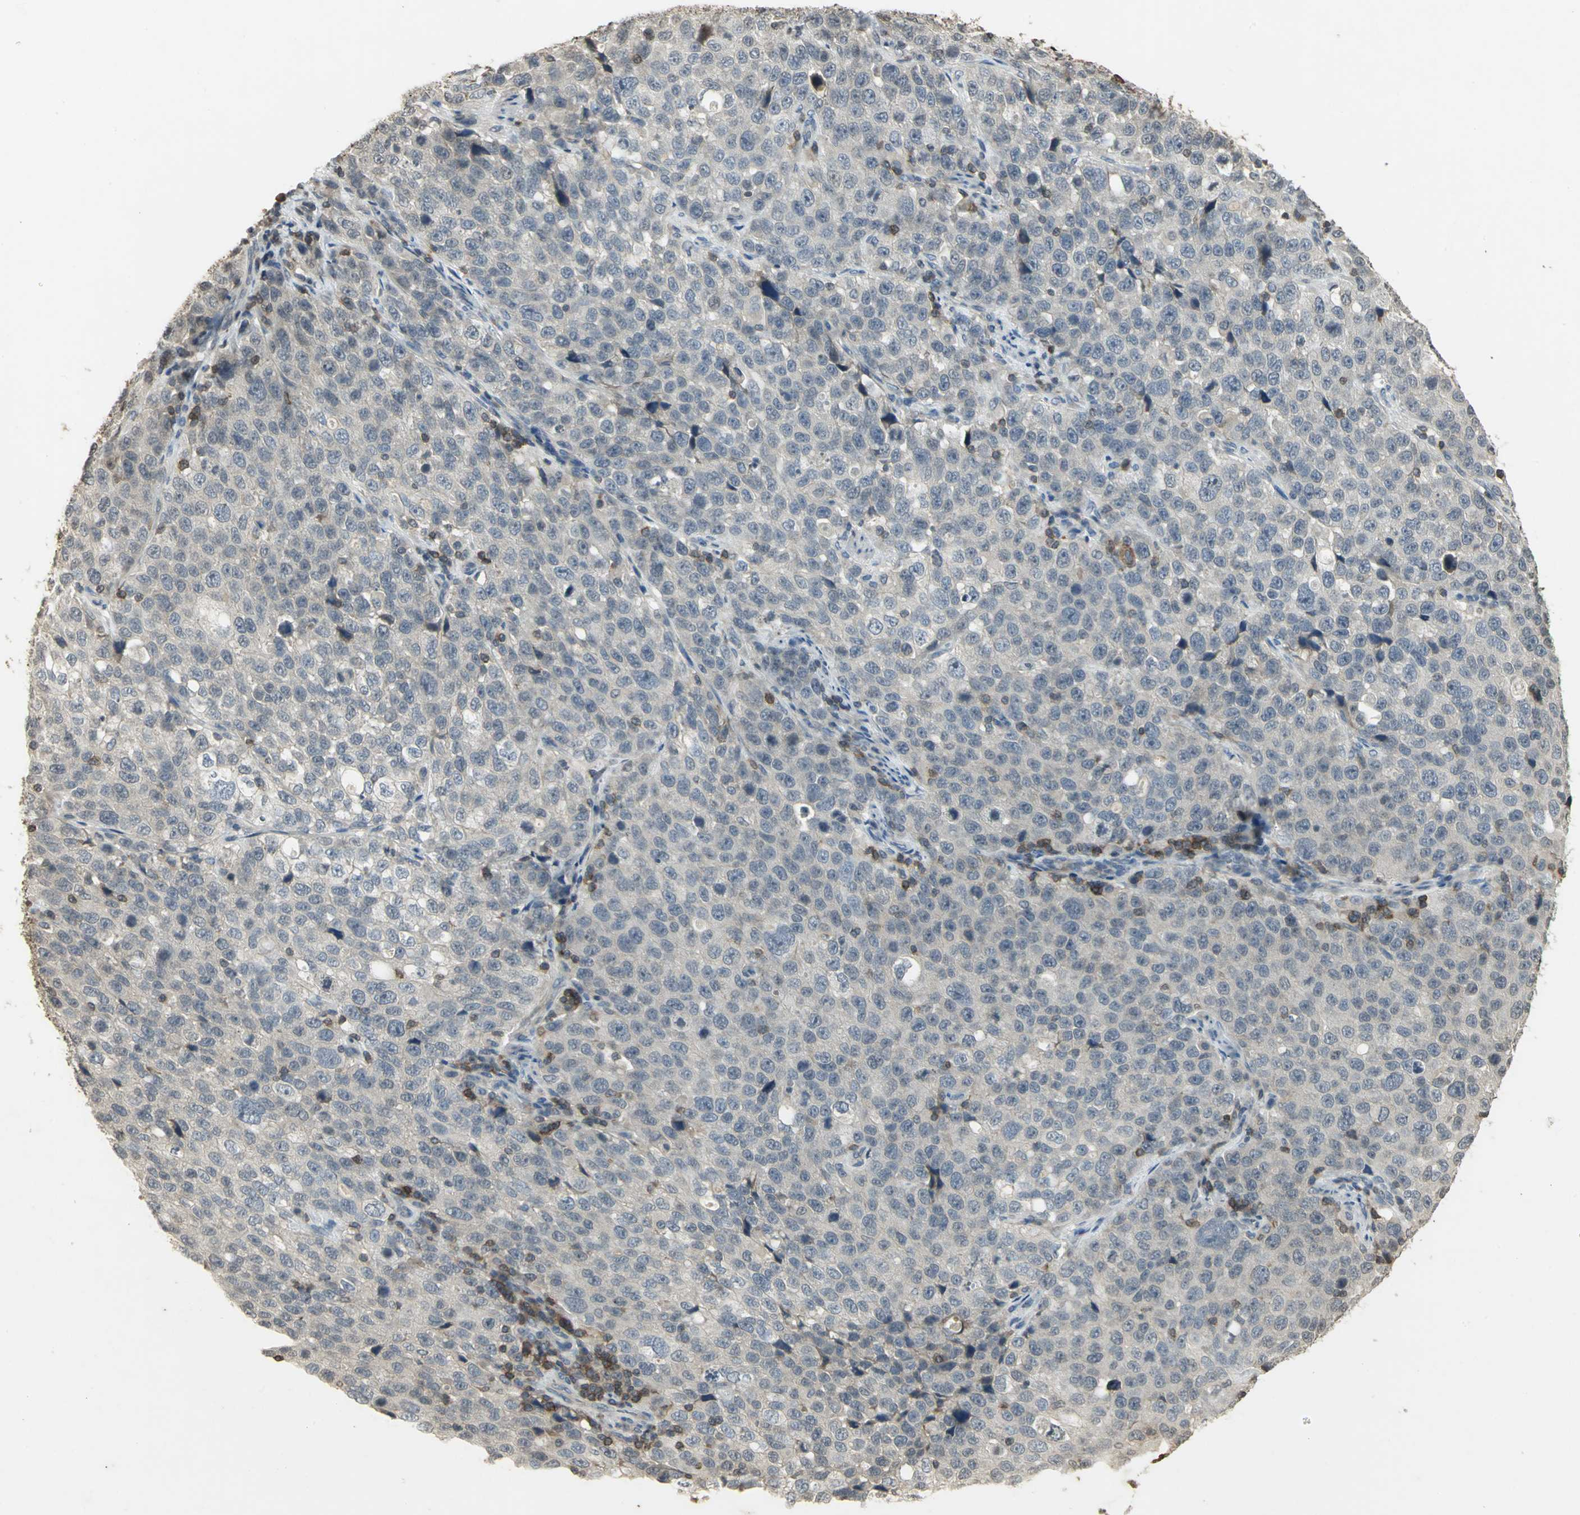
{"staining": {"intensity": "negative", "quantity": "none", "location": "none"}, "tissue": "stomach cancer", "cell_type": "Tumor cells", "image_type": "cancer", "snomed": [{"axis": "morphology", "description": "Normal tissue, NOS"}, {"axis": "morphology", "description": "Adenocarcinoma, NOS"}, {"axis": "topography", "description": "Stomach"}], "caption": "High power microscopy micrograph of an immunohistochemistry image of stomach adenocarcinoma, revealing no significant positivity in tumor cells. Brightfield microscopy of immunohistochemistry (IHC) stained with DAB (brown) and hematoxylin (blue), captured at high magnification.", "gene": "IL16", "patient": {"sex": "male", "age": 48}}